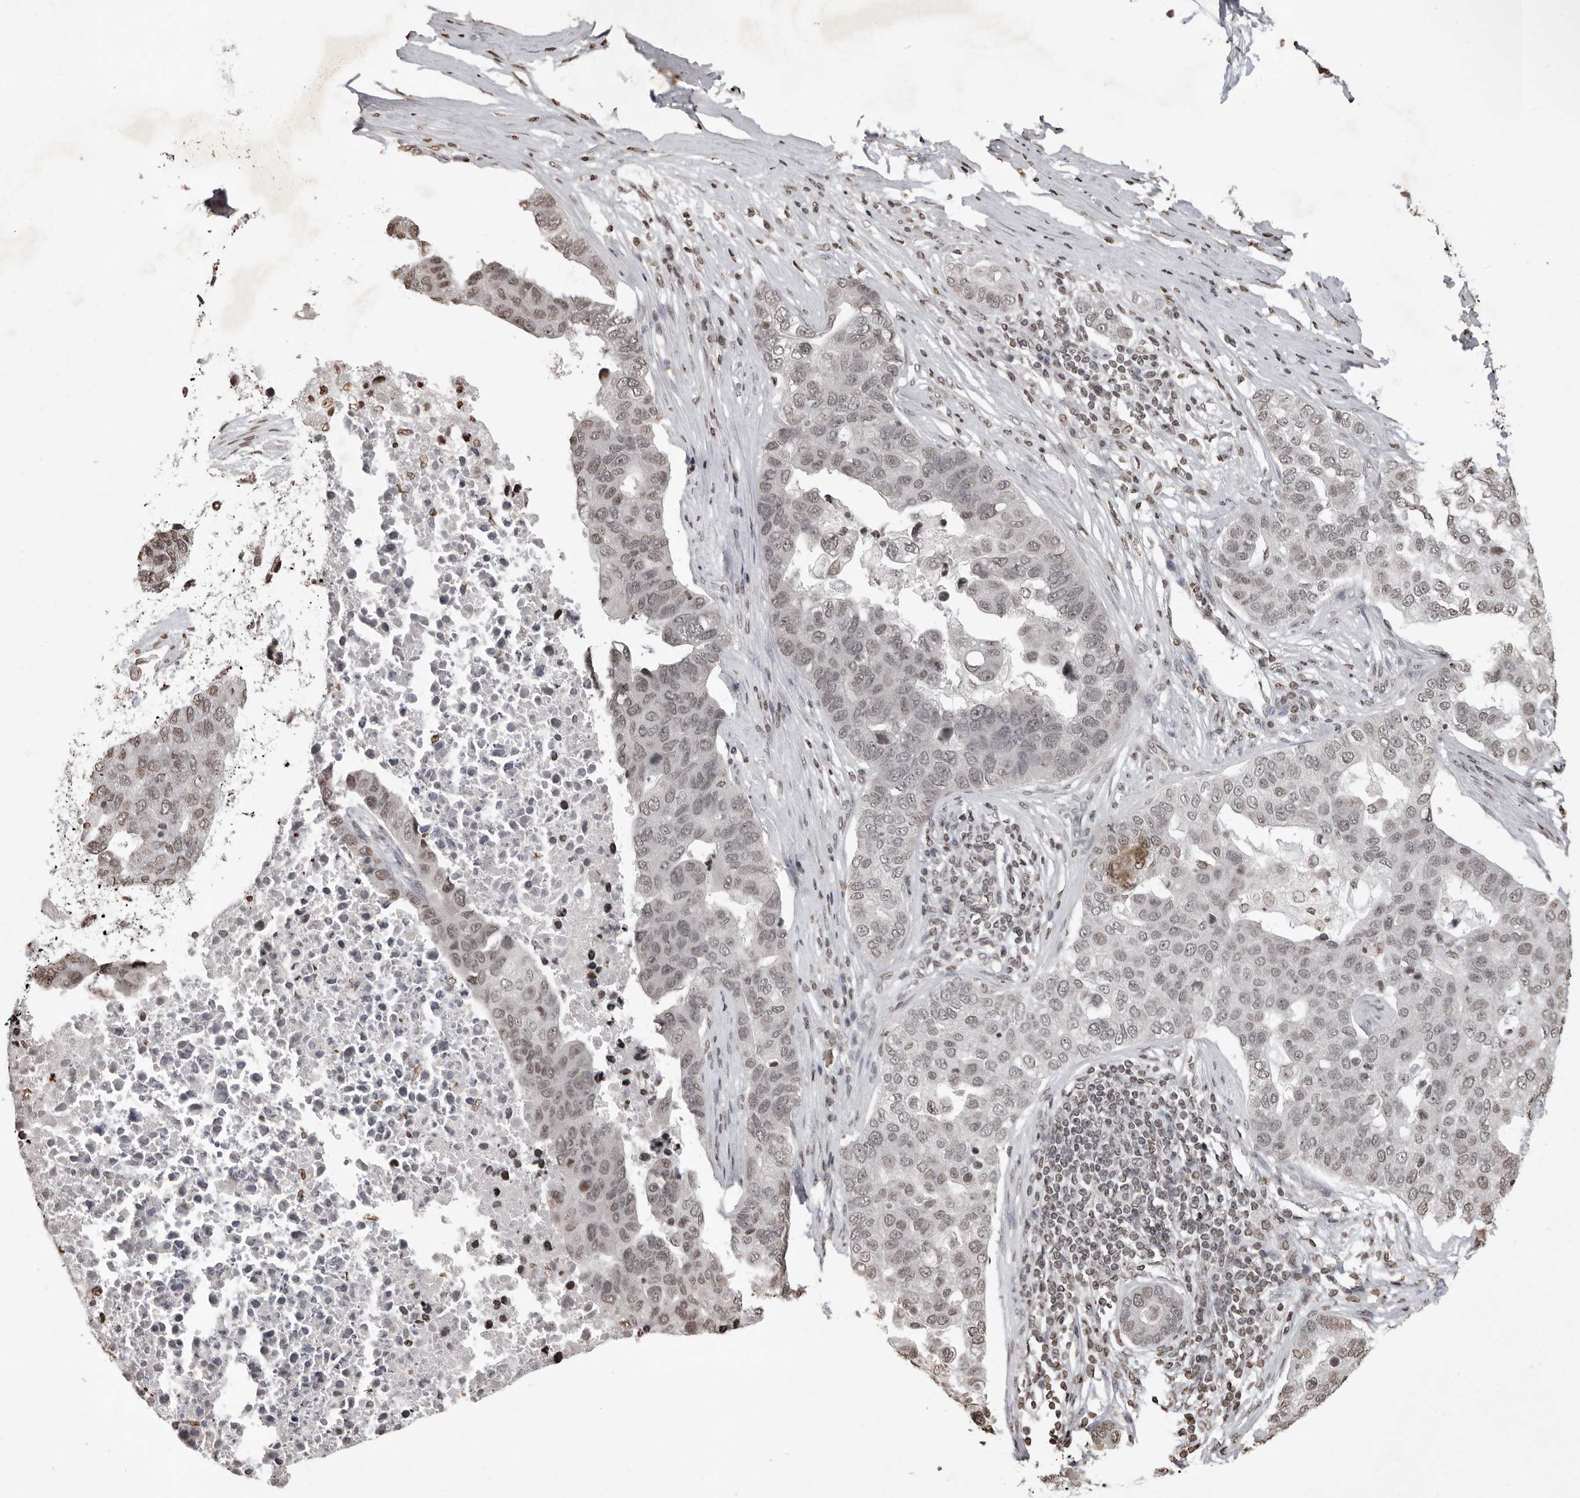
{"staining": {"intensity": "weak", "quantity": "25%-75%", "location": "nuclear"}, "tissue": "pancreatic cancer", "cell_type": "Tumor cells", "image_type": "cancer", "snomed": [{"axis": "morphology", "description": "Adenocarcinoma, NOS"}, {"axis": "topography", "description": "Pancreas"}], "caption": "IHC staining of adenocarcinoma (pancreatic), which reveals low levels of weak nuclear positivity in about 25%-75% of tumor cells indicating weak nuclear protein positivity. The staining was performed using DAB (3,3'-diaminobenzidine) (brown) for protein detection and nuclei were counterstained in hematoxylin (blue).", "gene": "WDR45", "patient": {"sex": "female", "age": 61}}